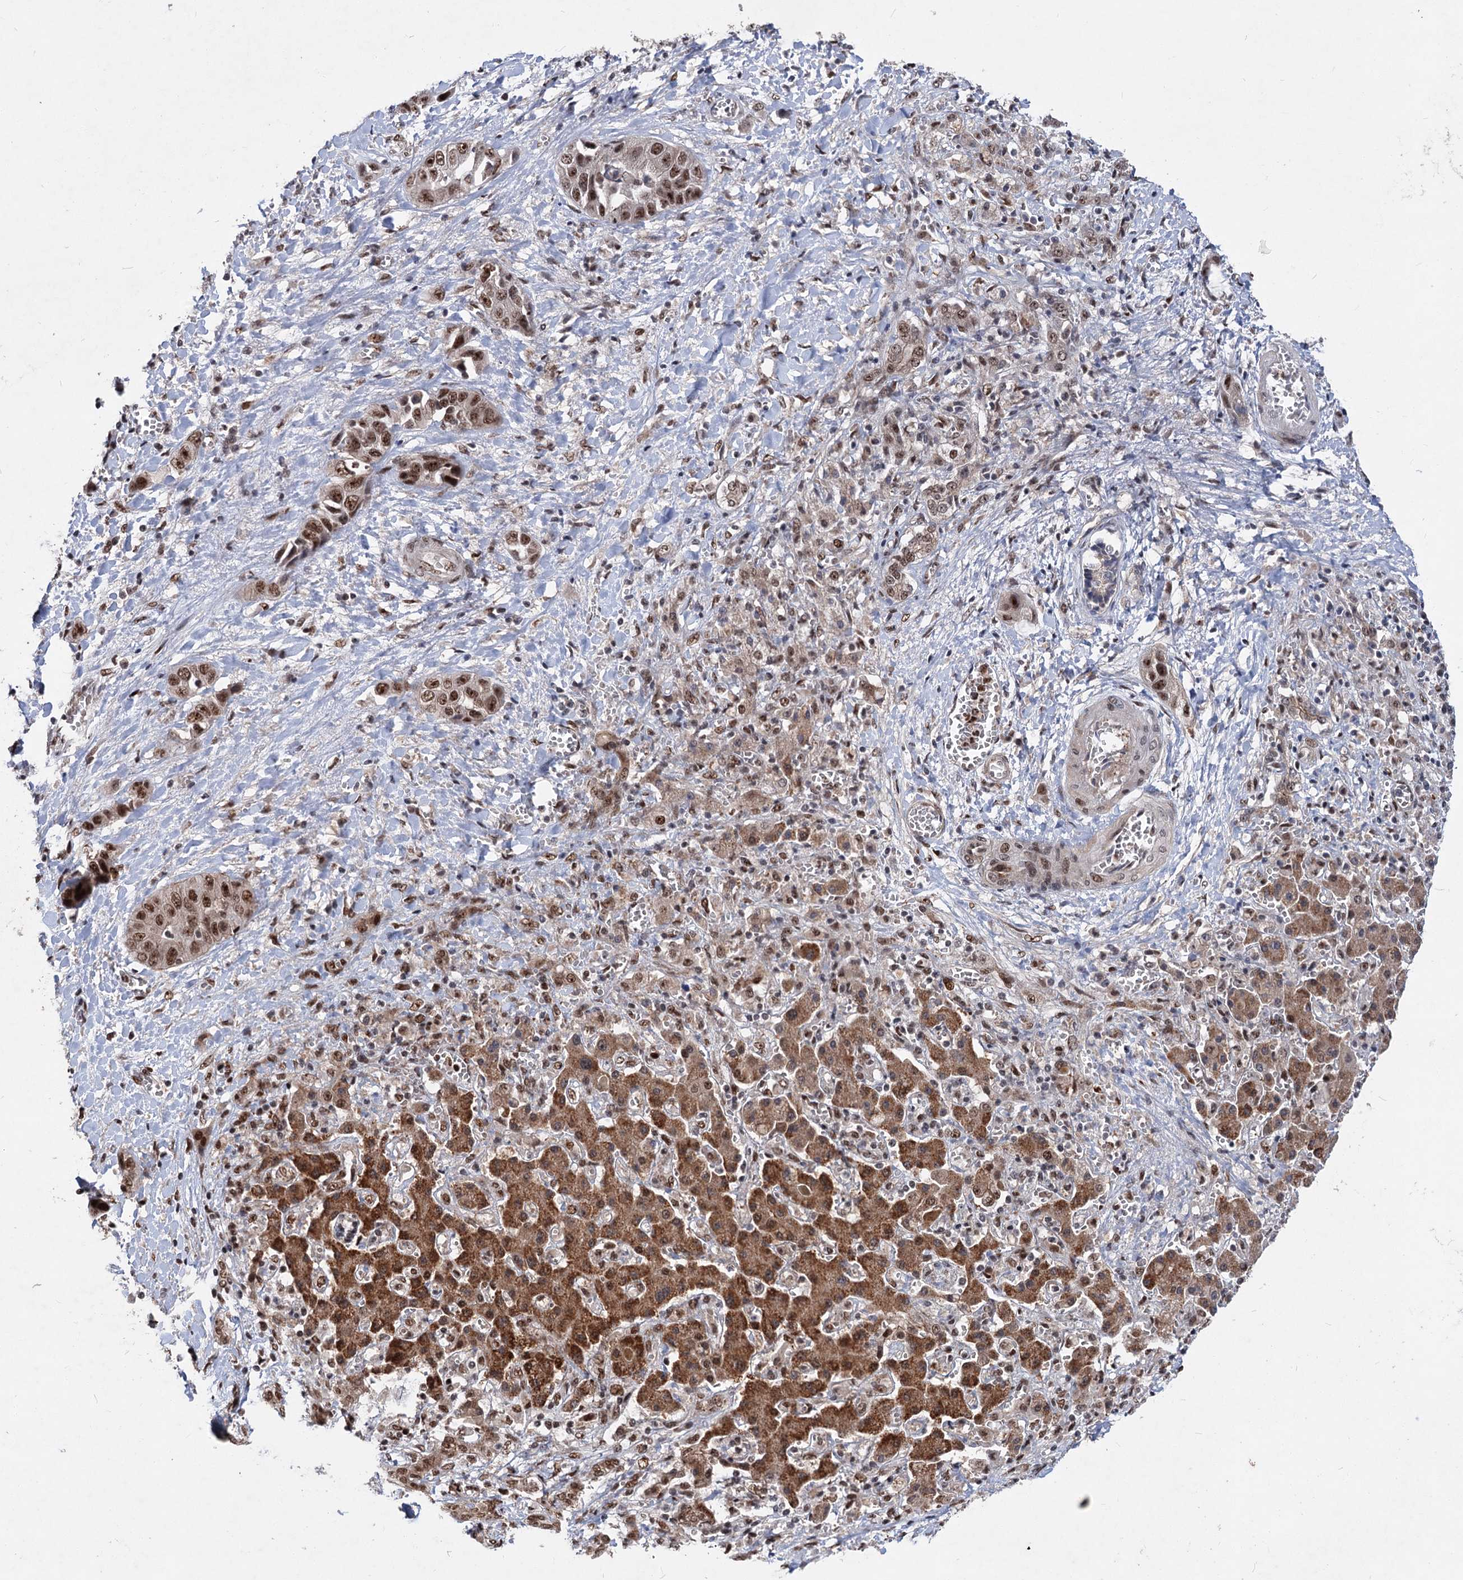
{"staining": {"intensity": "moderate", "quantity": ">75%", "location": "nuclear"}, "tissue": "liver cancer", "cell_type": "Tumor cells", "image_type": "cancer", "snomed": [{"axis": "morphology", "description": "Cholangiocarcinoma"}, {"axis": "topography", "description": "Liver"}], "caption": "This image exhibits liver cancer stained with immunohistochemistry (IHC) to label a protein in brown. The nuclear of tumor cells show moderate positivity for the protein. Nuclei are counter-stained blue.", "gene": "MAML1", "patient": {"sex": "female", "age": 52}}